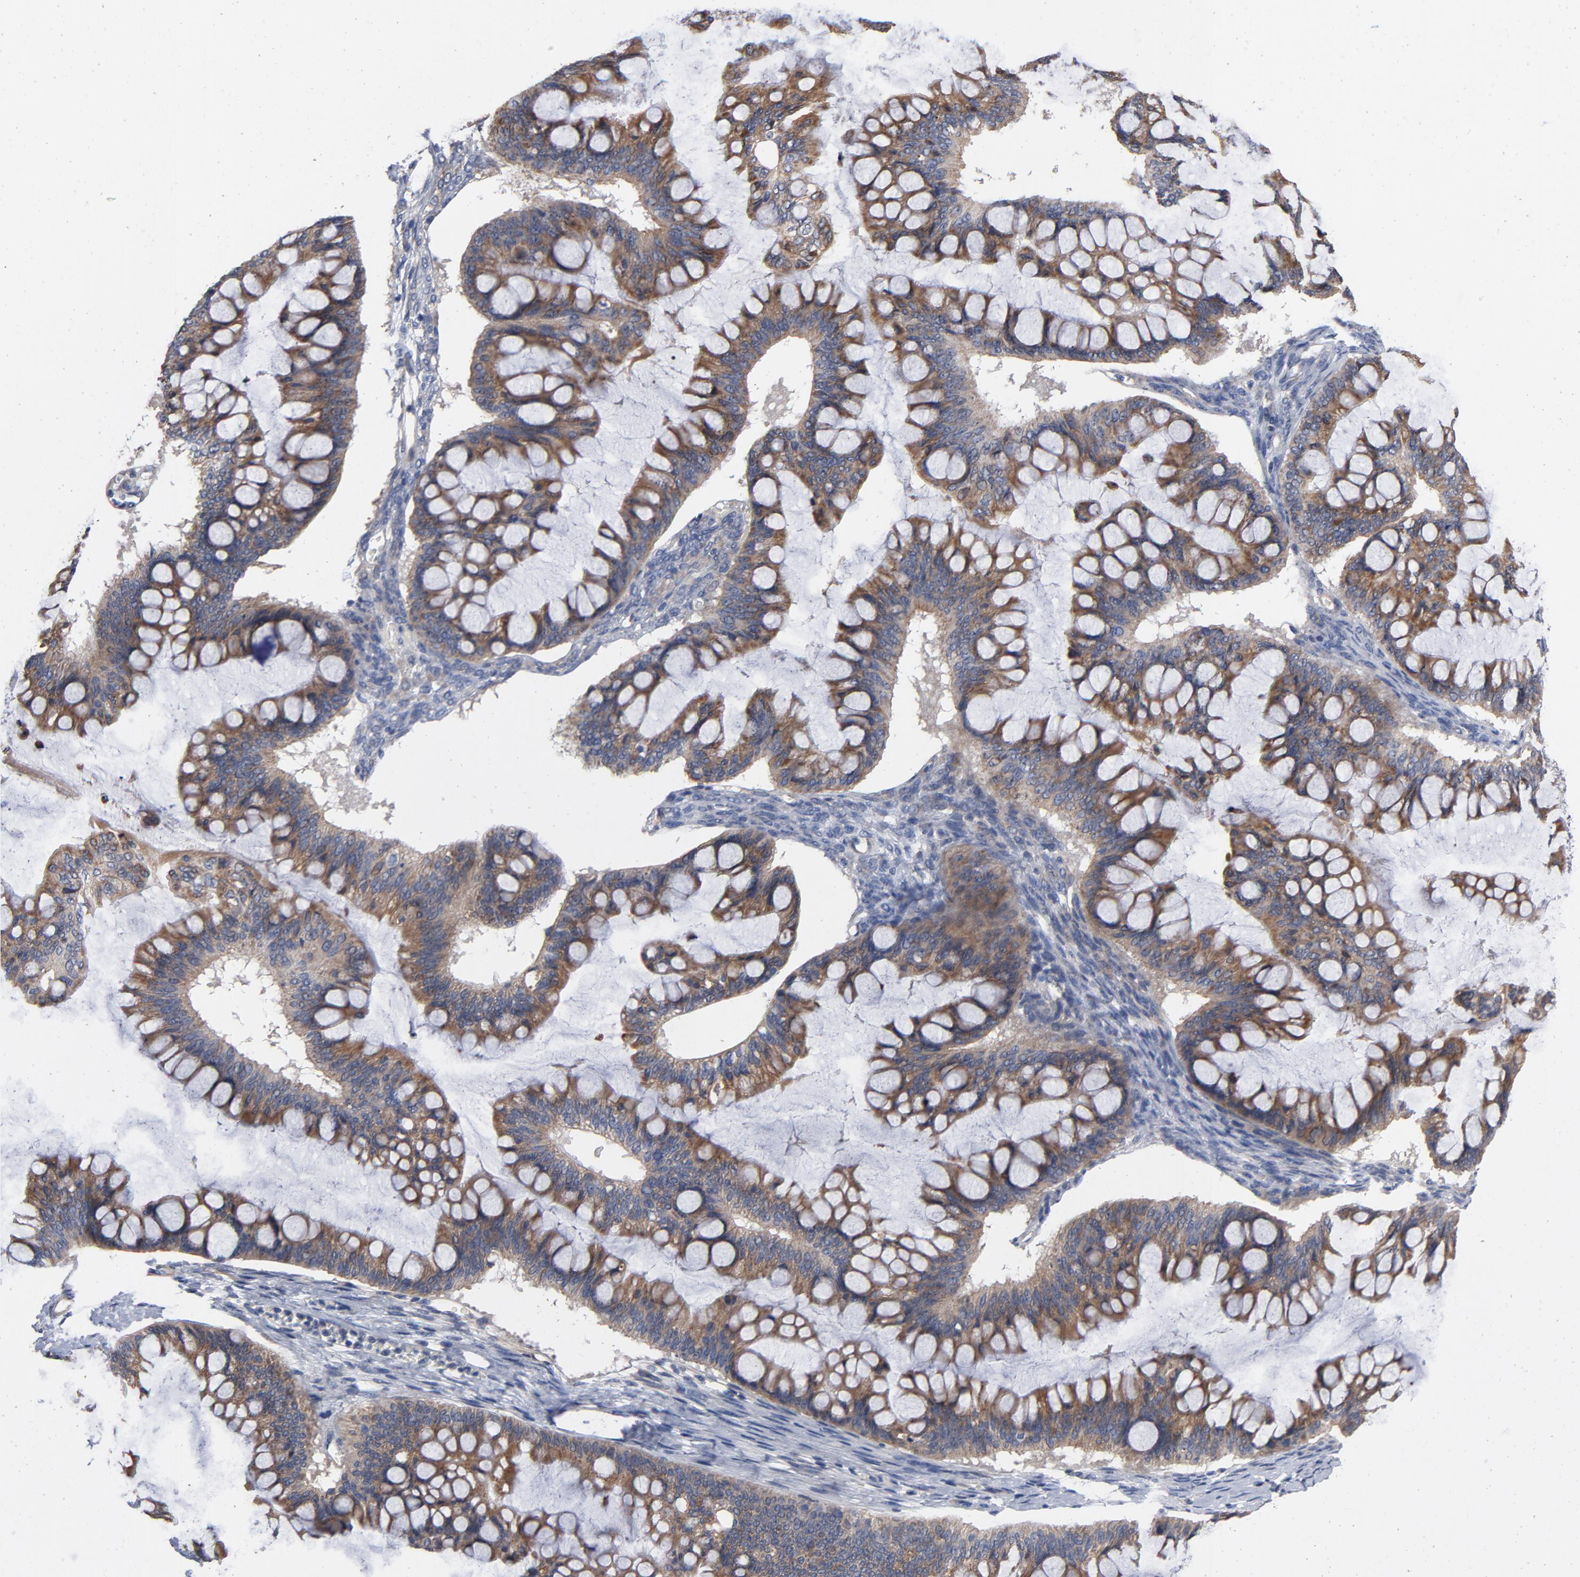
{"staining": {"intensity": "moderate", "quantity": ">75%", "location": "cytoplasmic/membranous"}, "tissue": "ovarian cancer", "cell_type": "Tumor cells", "image_type": "cancer", "snomed": [{"axis": "morphology", "description": "Cystadenocarcinoma, mucinous, NOS"}, {"axis": "topography", "description": "Ovary"}], "caption": "Brown immunohistochemical staining in mucinous cystadenocarcinoma (ovarian) shows moderate cytoplasmic/membranous staining in approximately >75% of tumor cells.", "gene": "CCDC134", "patient": {"sex": "female", "age": 73}}